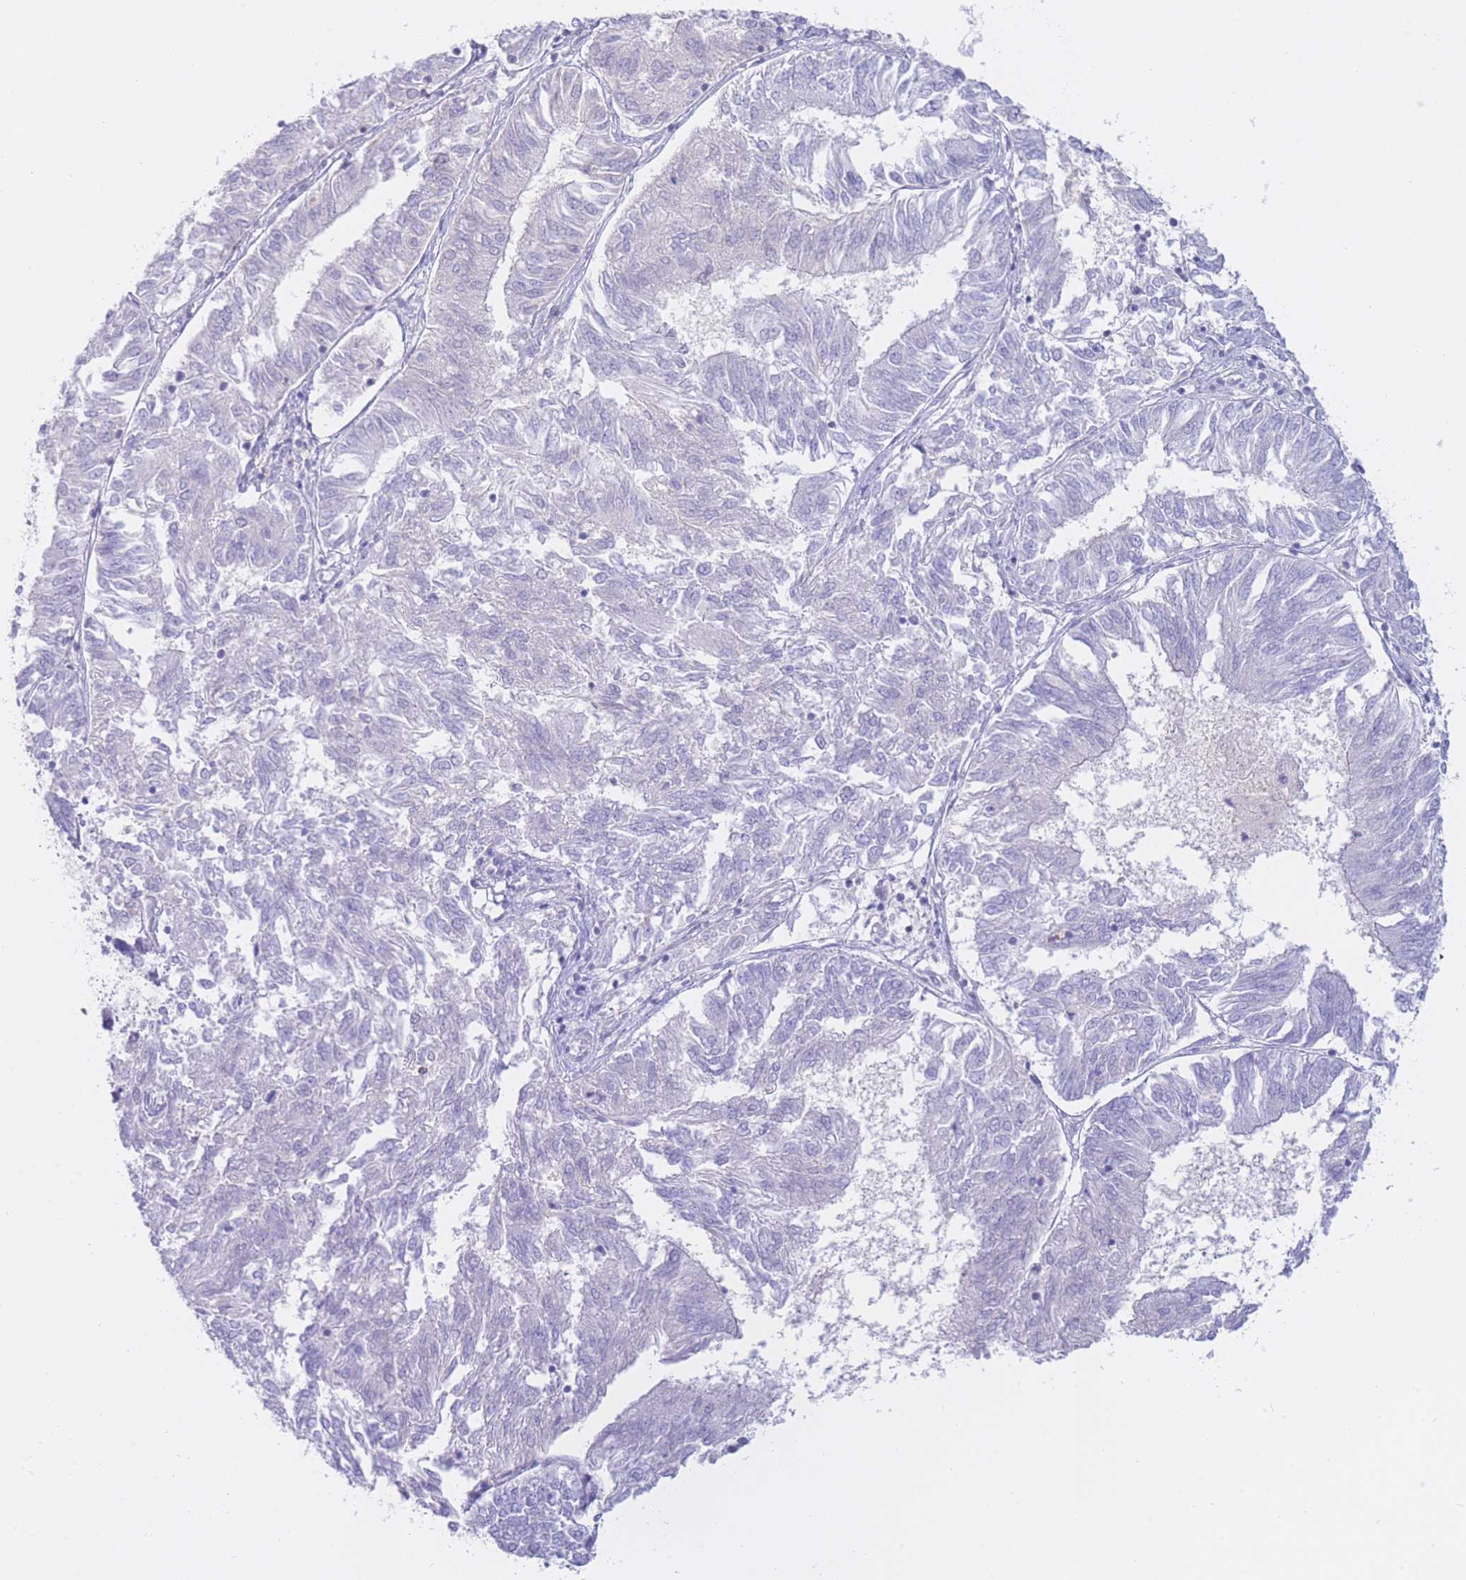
{"staining": {"intensity": "negative", "quantity": "none", "location": "none"}, "tissue": "endometrial cancer", "cell_type": "Tumor cells", "image_type": "cancer", "snomed": [{"axis": "morphology", "description": "Adenocarcinoma, NOS"}, {"axis": "topography", "description": "Endometrium"}], "caption": "IHC micrograph of neoplastic tissue: adenocarcinoma (endometrial) stained with DAB (3,3'-diaminobenzidine) reveals no significant protein expression in tumor cells.", "gene": "ZNF212", "patient": {"sex": "female", "age": 58}}